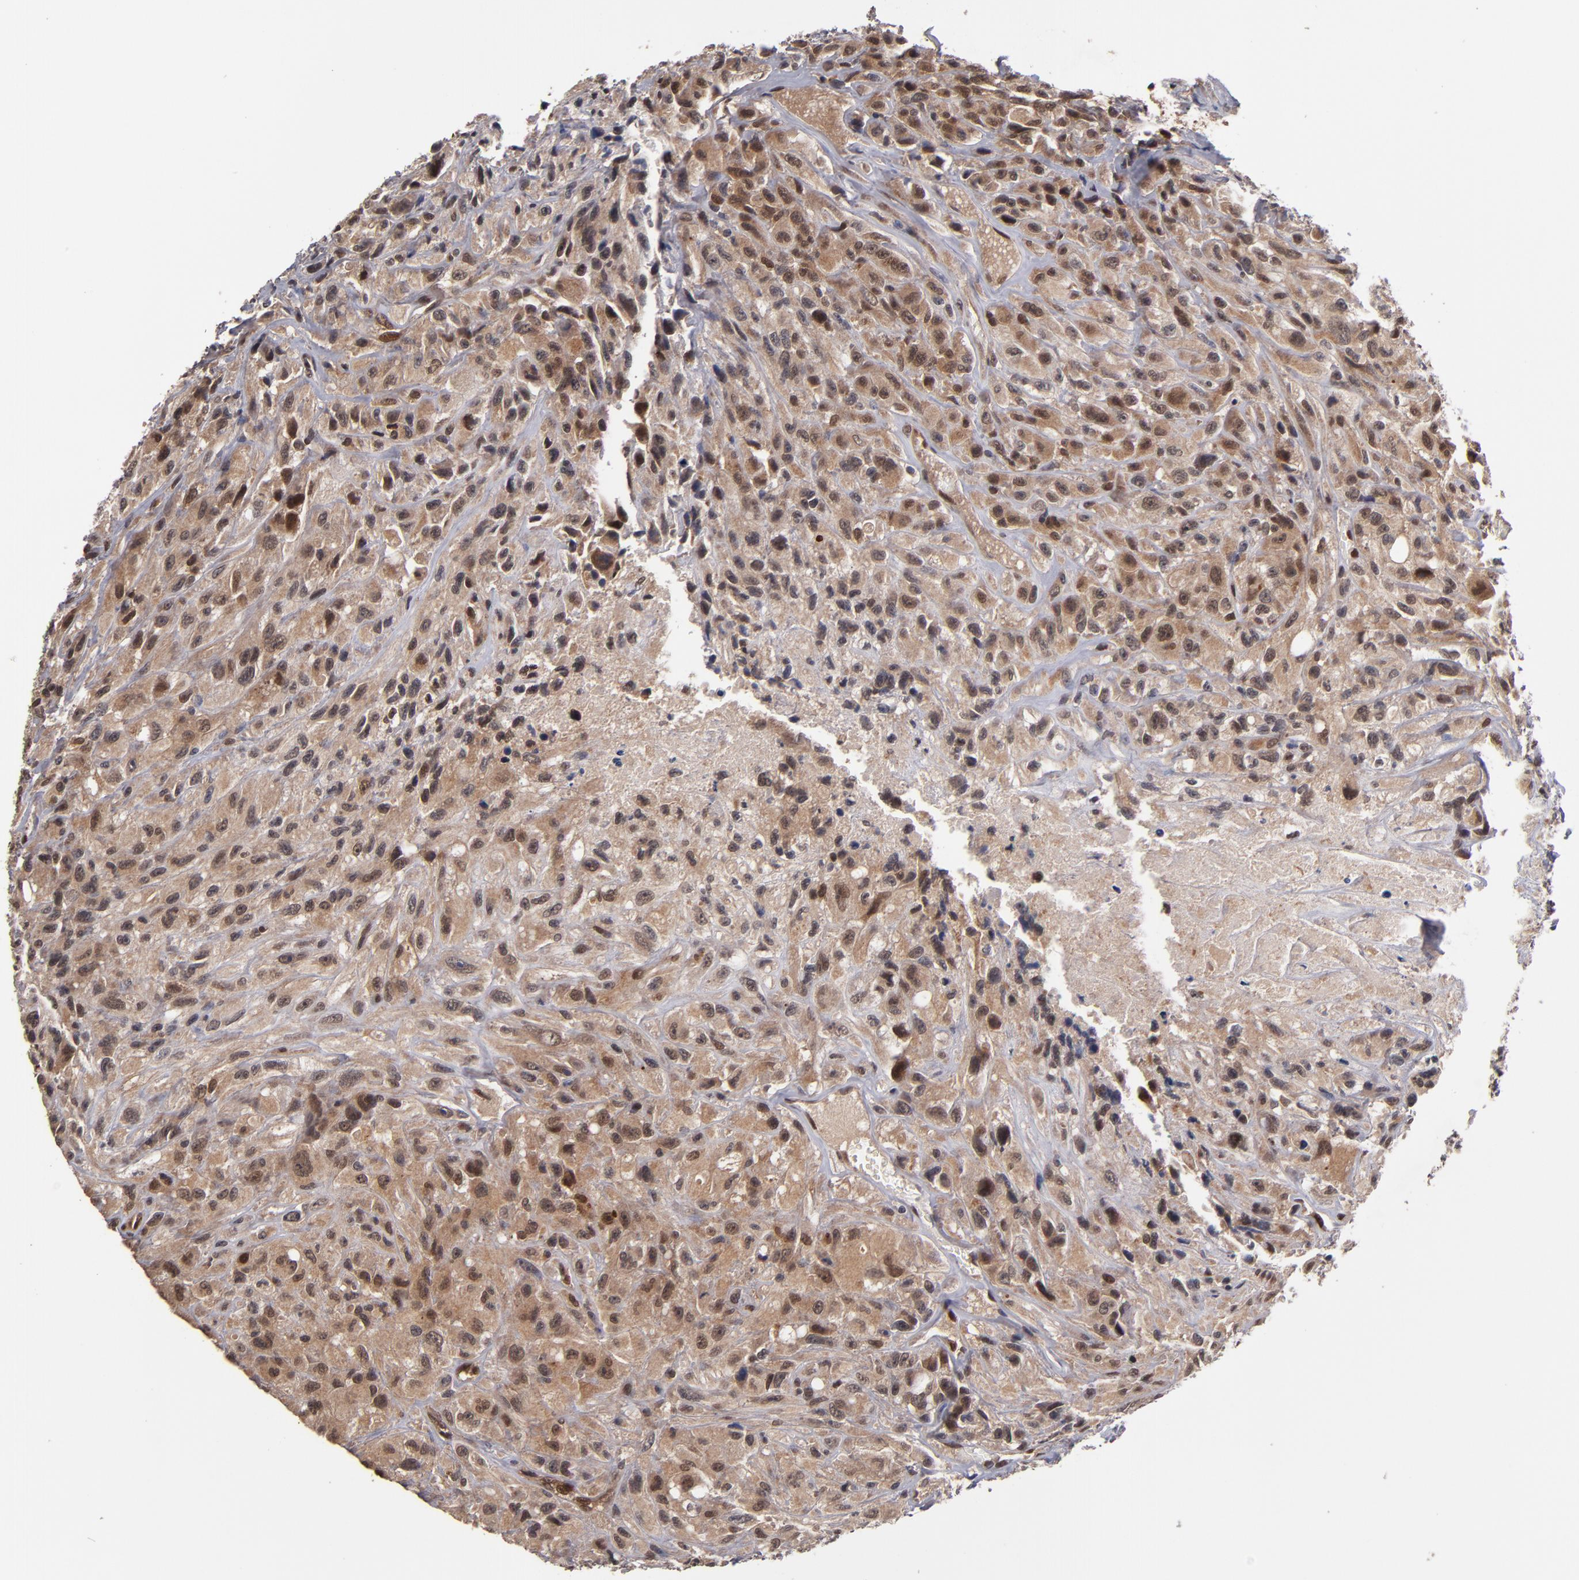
{"staining": {"intensity": "moderate", "quantity": "25%-75%", "location": "cytoplasmic/membranous,nuclear"}, "tissue": "glioma", "cell_type": "Tumor cells", "image_type": "cancer", "snomed": [{"axis": "morphology", "description": "Glioma, malignant, High grade"}, {"axis": "topography", "description": "Brain"}], "caption": "Malignant high-grade glioma stained with a brown dye displays moderate cytoplasmic/membranous and nuclear positive expression in approximately 25%-75% of tumor cells.", "gene": "CUL5", "patient": {"sex": "male", "age": 48}}